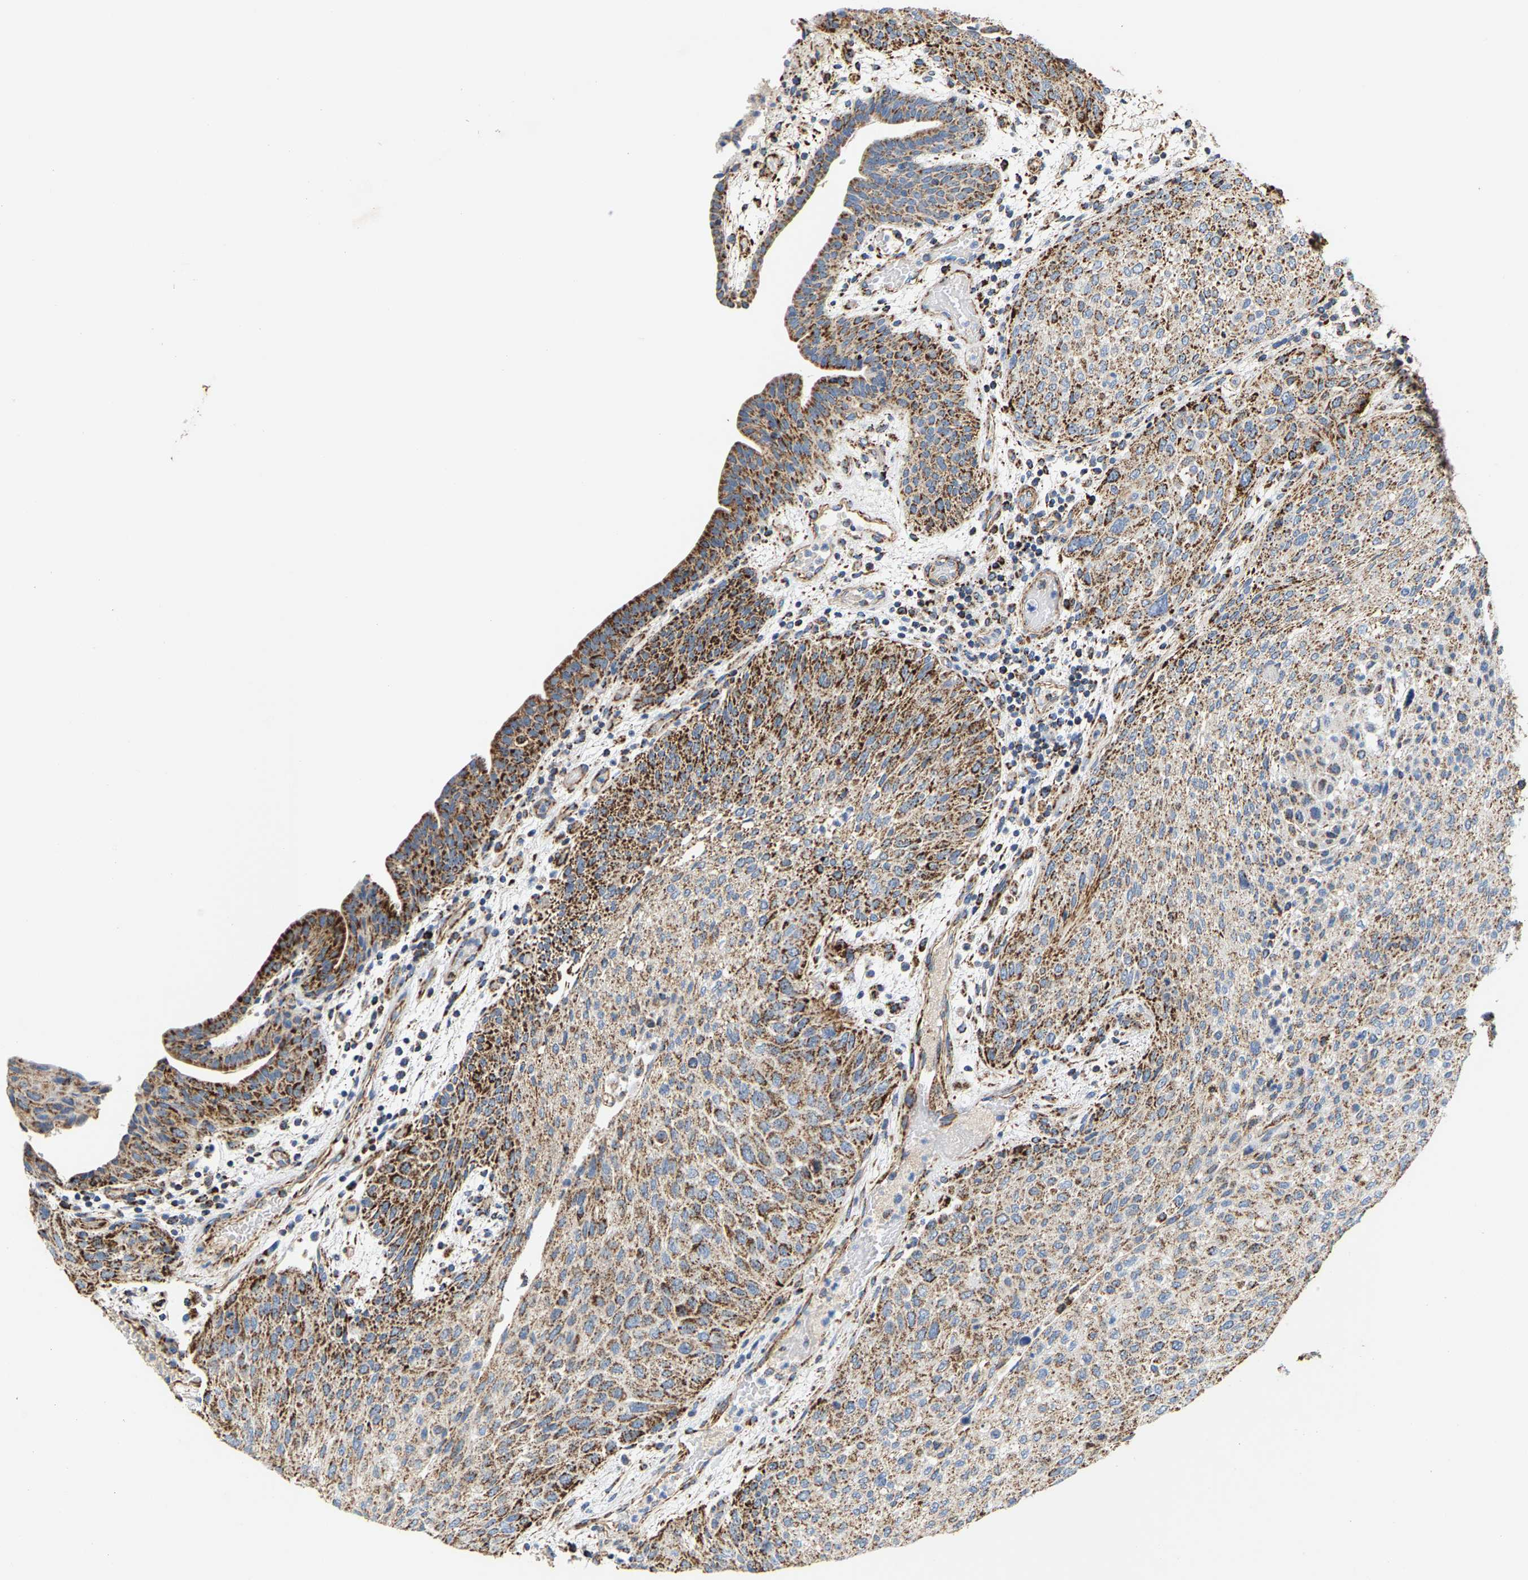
{"staining": {"intensity": "moderate", "quantity": ">75%", "location": "cytoplasmic/membranous"}, "tissue": "urothelial cancer", "cell_type": "Tumor cells", "image_type": "cancer", "snomed": [{"axis": "morphology", "description": "Urothelial carcinoma, Low grade"}, {"axis": "morphology", "description": "Urothelial carcinoma, High grade"}, {"axis": "topography", "description": "Urinary bladder"}], "caption": "Immunohistochemistry (IHC) histopathology image of neoplastic tissue: human urothelial carcinoma (low-grade) stained using immunohistochemistry shows medium levels of moderate protein expression localized specifically in the cytoplasmic/membranous of tumor cells, appearing as a cytoplasmic/membranous brown color.", "gene": "SHMT2", "patient": {"sex": "male", "age": 35}}